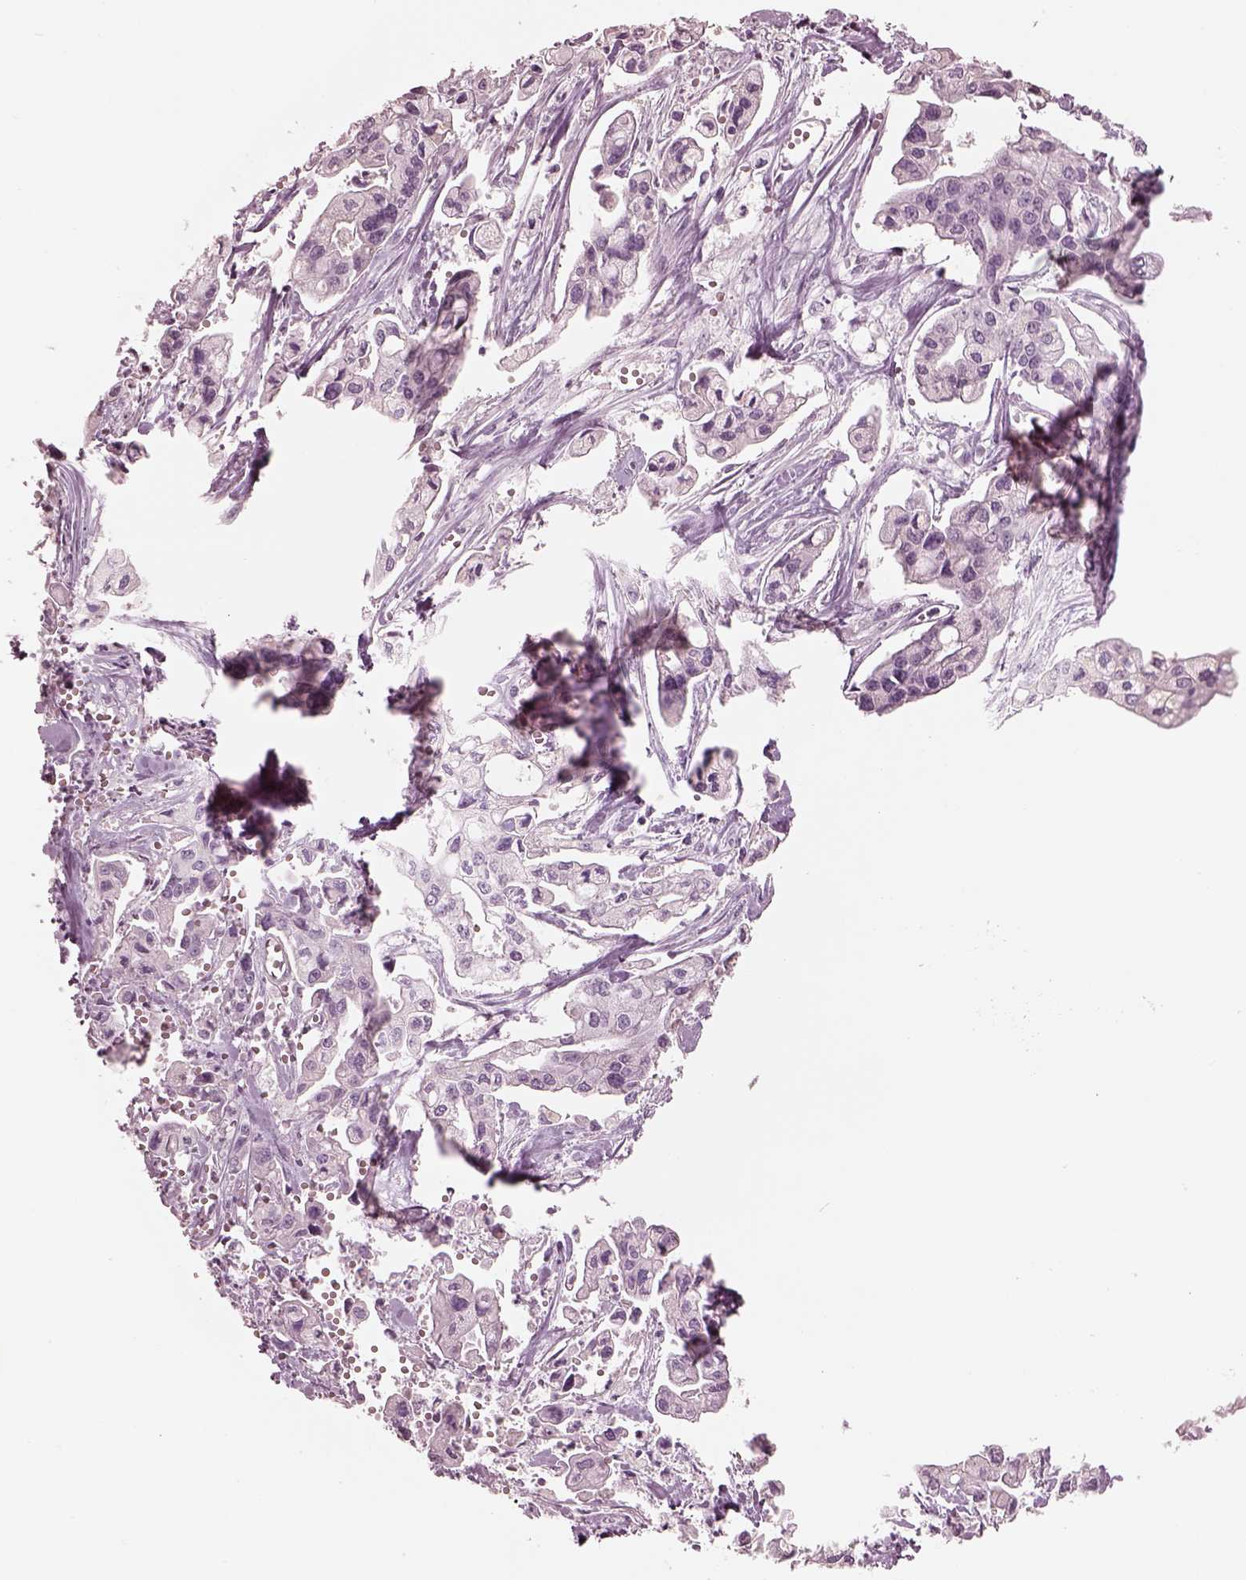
{"staining": {"intensity": "negative", "quantity": "none", "location": "none"}, "tissue": "pancreatic cancer", "cell_type": "Tumor cells", "image_type": "cancer", "snomed": [{"axis": "morphology", "description": "Adenocarcinoma, NOS"}, {"axis": "topography", "description": "Pancreas"}], "caption": "The photomicrograph displays no staining of tumor cells in pancreatic cancer.", "gene": "KRTAP24-1", "patient": {"sex": "male", "age": 70}}